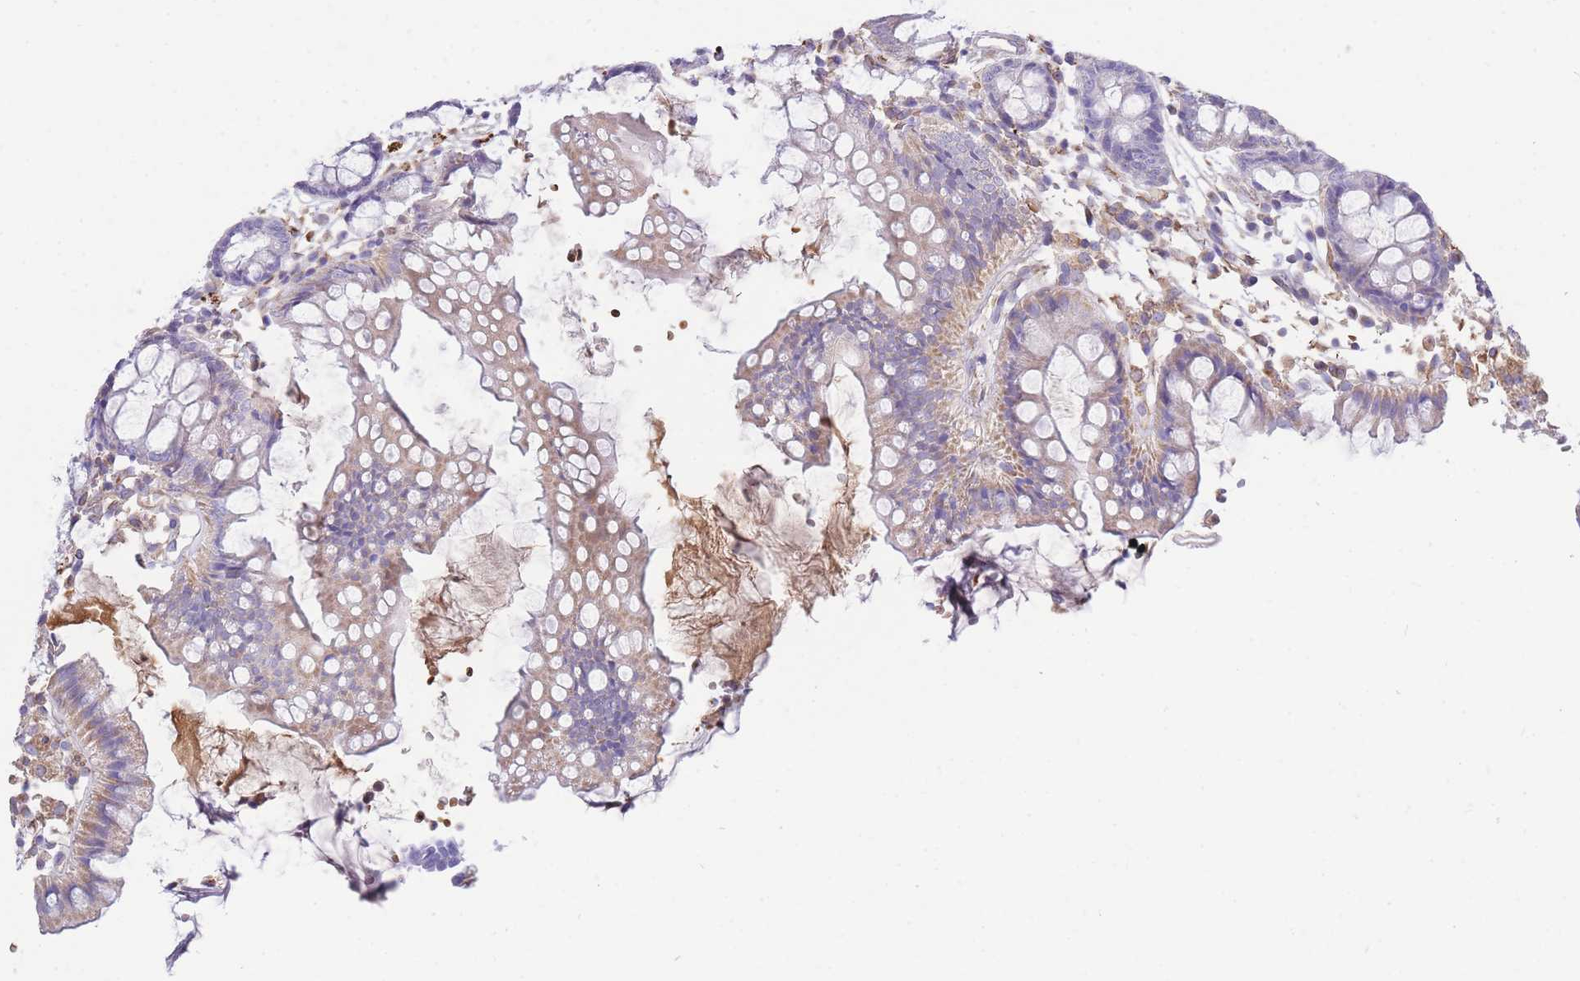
{"staining": {"intensity": "weak", "quantity": "25%-75%", "location": "cytoplasmic/membranous"}, "tissue": "colon", "cell_type": "Glandular cells", "image_type": "normal", "snomed": [{"axis": "morphology", "description": "Normal tissue, NOS"}, {"axis": "topography", "description": "Colon"}], "caption": "This image reveals IHC staining of unremarkable colon, with low weak cytoplasmic/membranous expression in approximately 25%-75% of glandular cells.", "gene": "ANKRD53", "patient": {"sex": "female", "age": 84}}